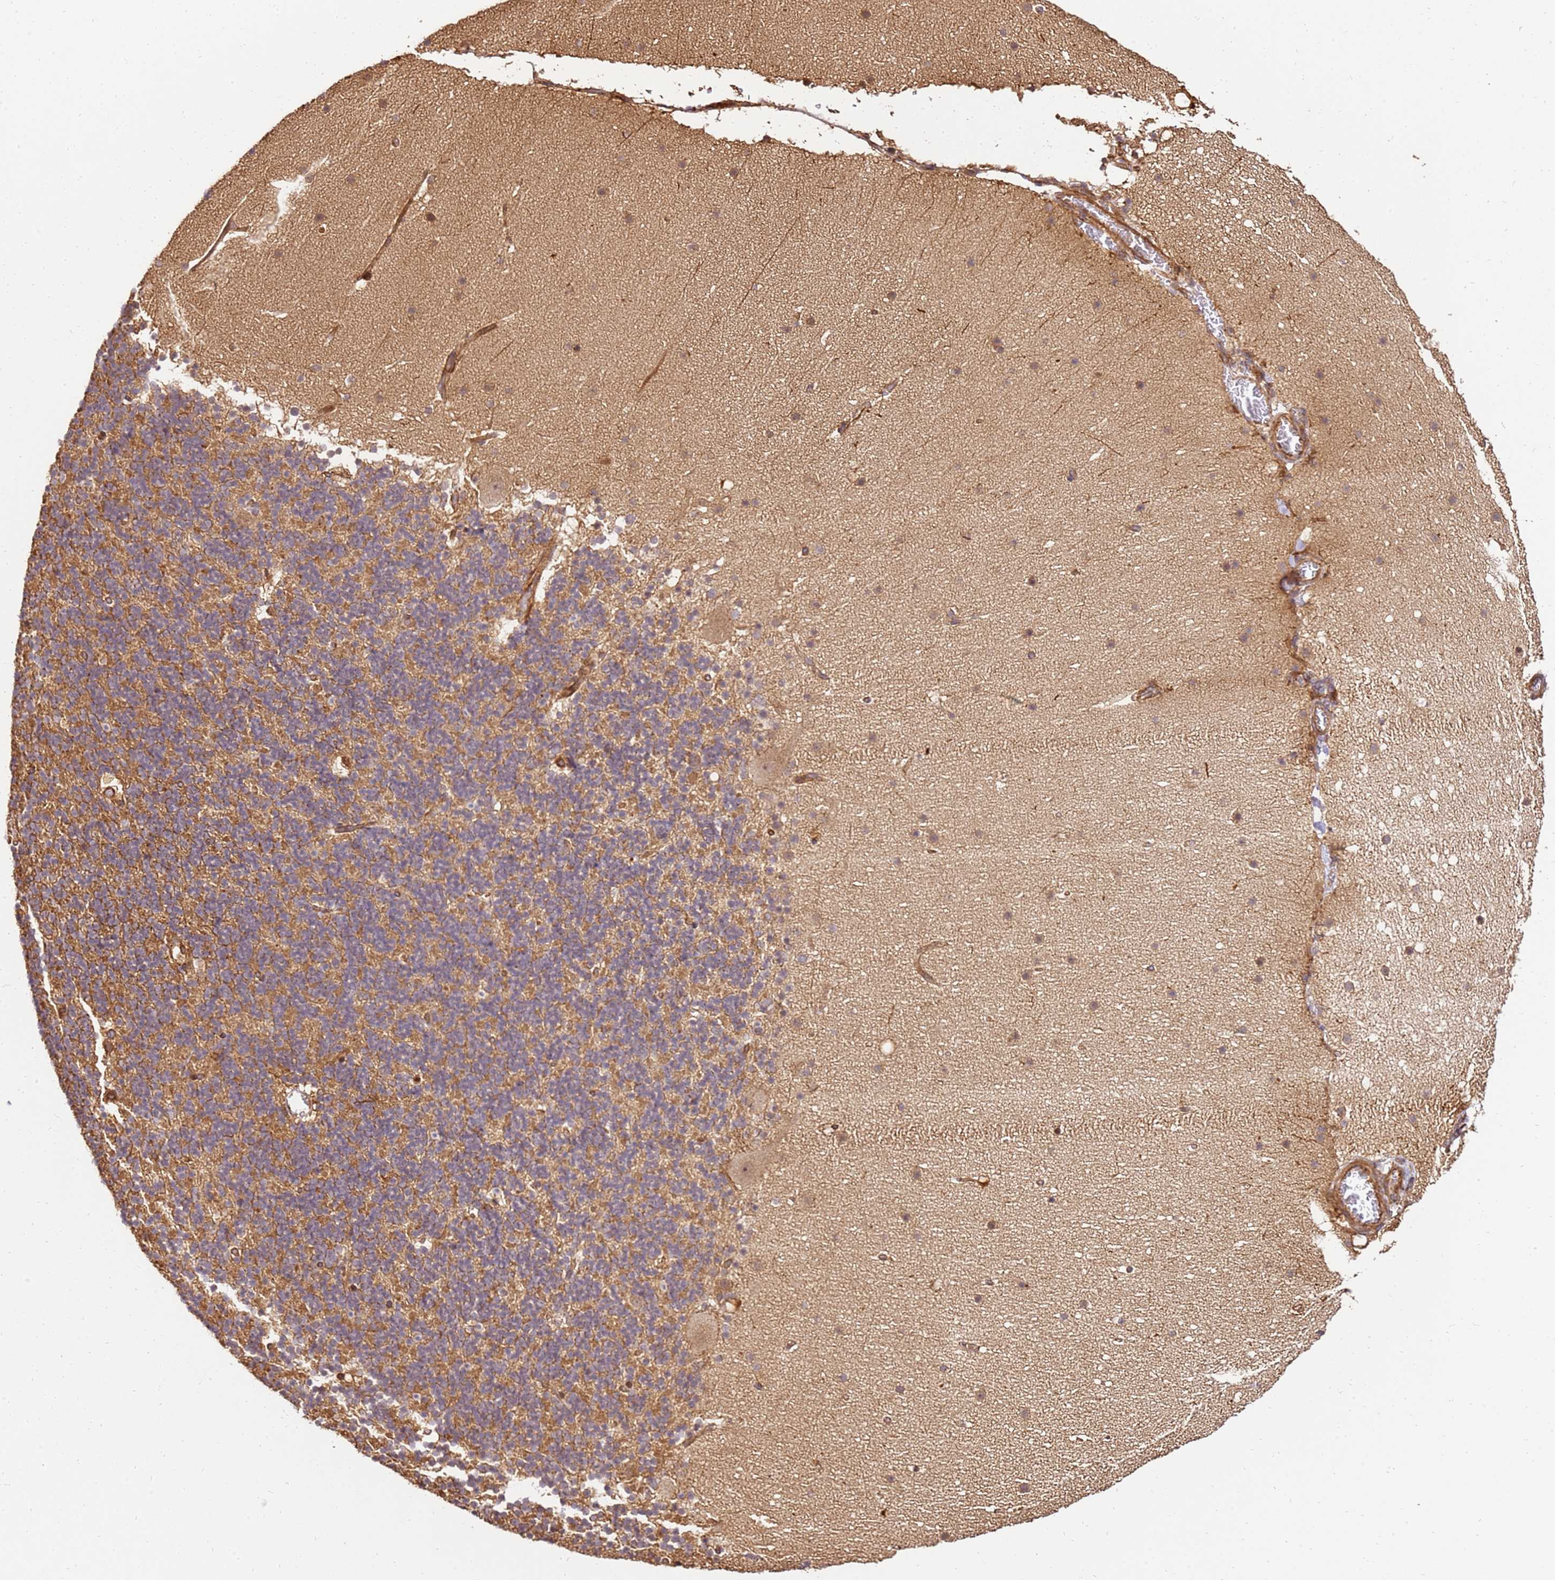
{"staining": {"intensity": "moderate", "quantity": ">75%", "location": "cytoplasmic/membranous"}, "tissue": "cerebellum", "cell_type": "Cells in granular layer", "image_type": "normal", "snomed": [{"axis": "morphology", "description": "Normal tissue, NOS"}, {"axis": "topography", "description": "Cerebellum"}], "caption": "Protein staining of benign cerebellum reveals moderate cytoplasmic/membranous staining in approximately >75% of cells in granular layer. (Brightfield microscopy of DAB IHC at high magnification).", "gene": "KATNAL2", "patient": {"sex": "male", "age": 57}}